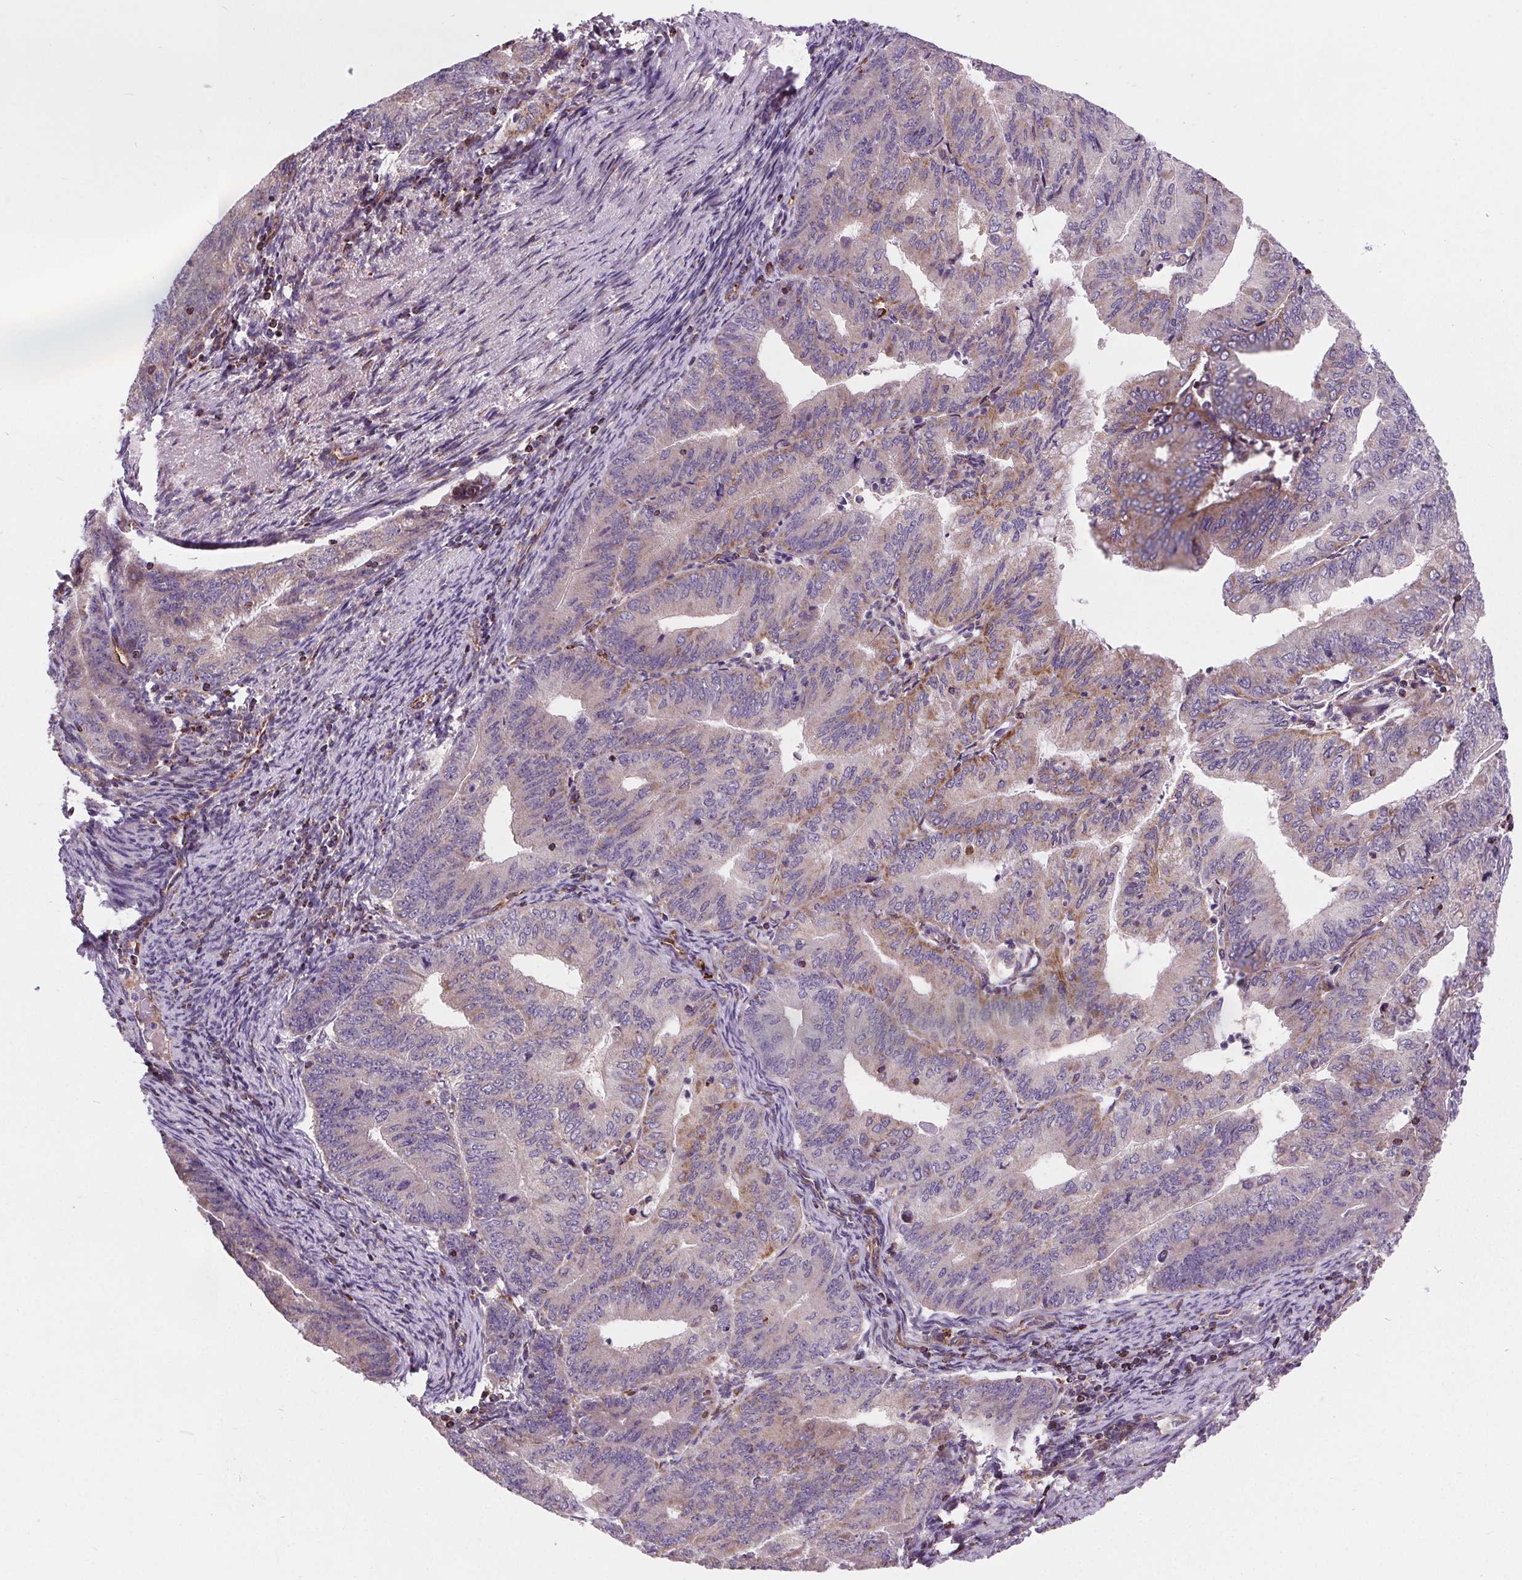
{"staining": {"intensity": "moderate", "quantity": "<25%", "location": "cytoplasmic/membranous"}, "tissue": "endometrial cancer", "cell_type": "Tumor cells", "image_type": "cancer", "snomed": [{"axis": "morphology", "description": "Adenocarcinoma, NOS"}, {"axis": "topography", "description": "Endometrium"}], "caption": "The immunohistochemical stain shows moderate cytoplasmic/membranous staining in tumor cells of endometrial adenocarcinoma tissue. (IHC, brightfield microscopy, high magnification).", "gene": "GOLT1B", "patient": {"sex": "female", "age": 57}}